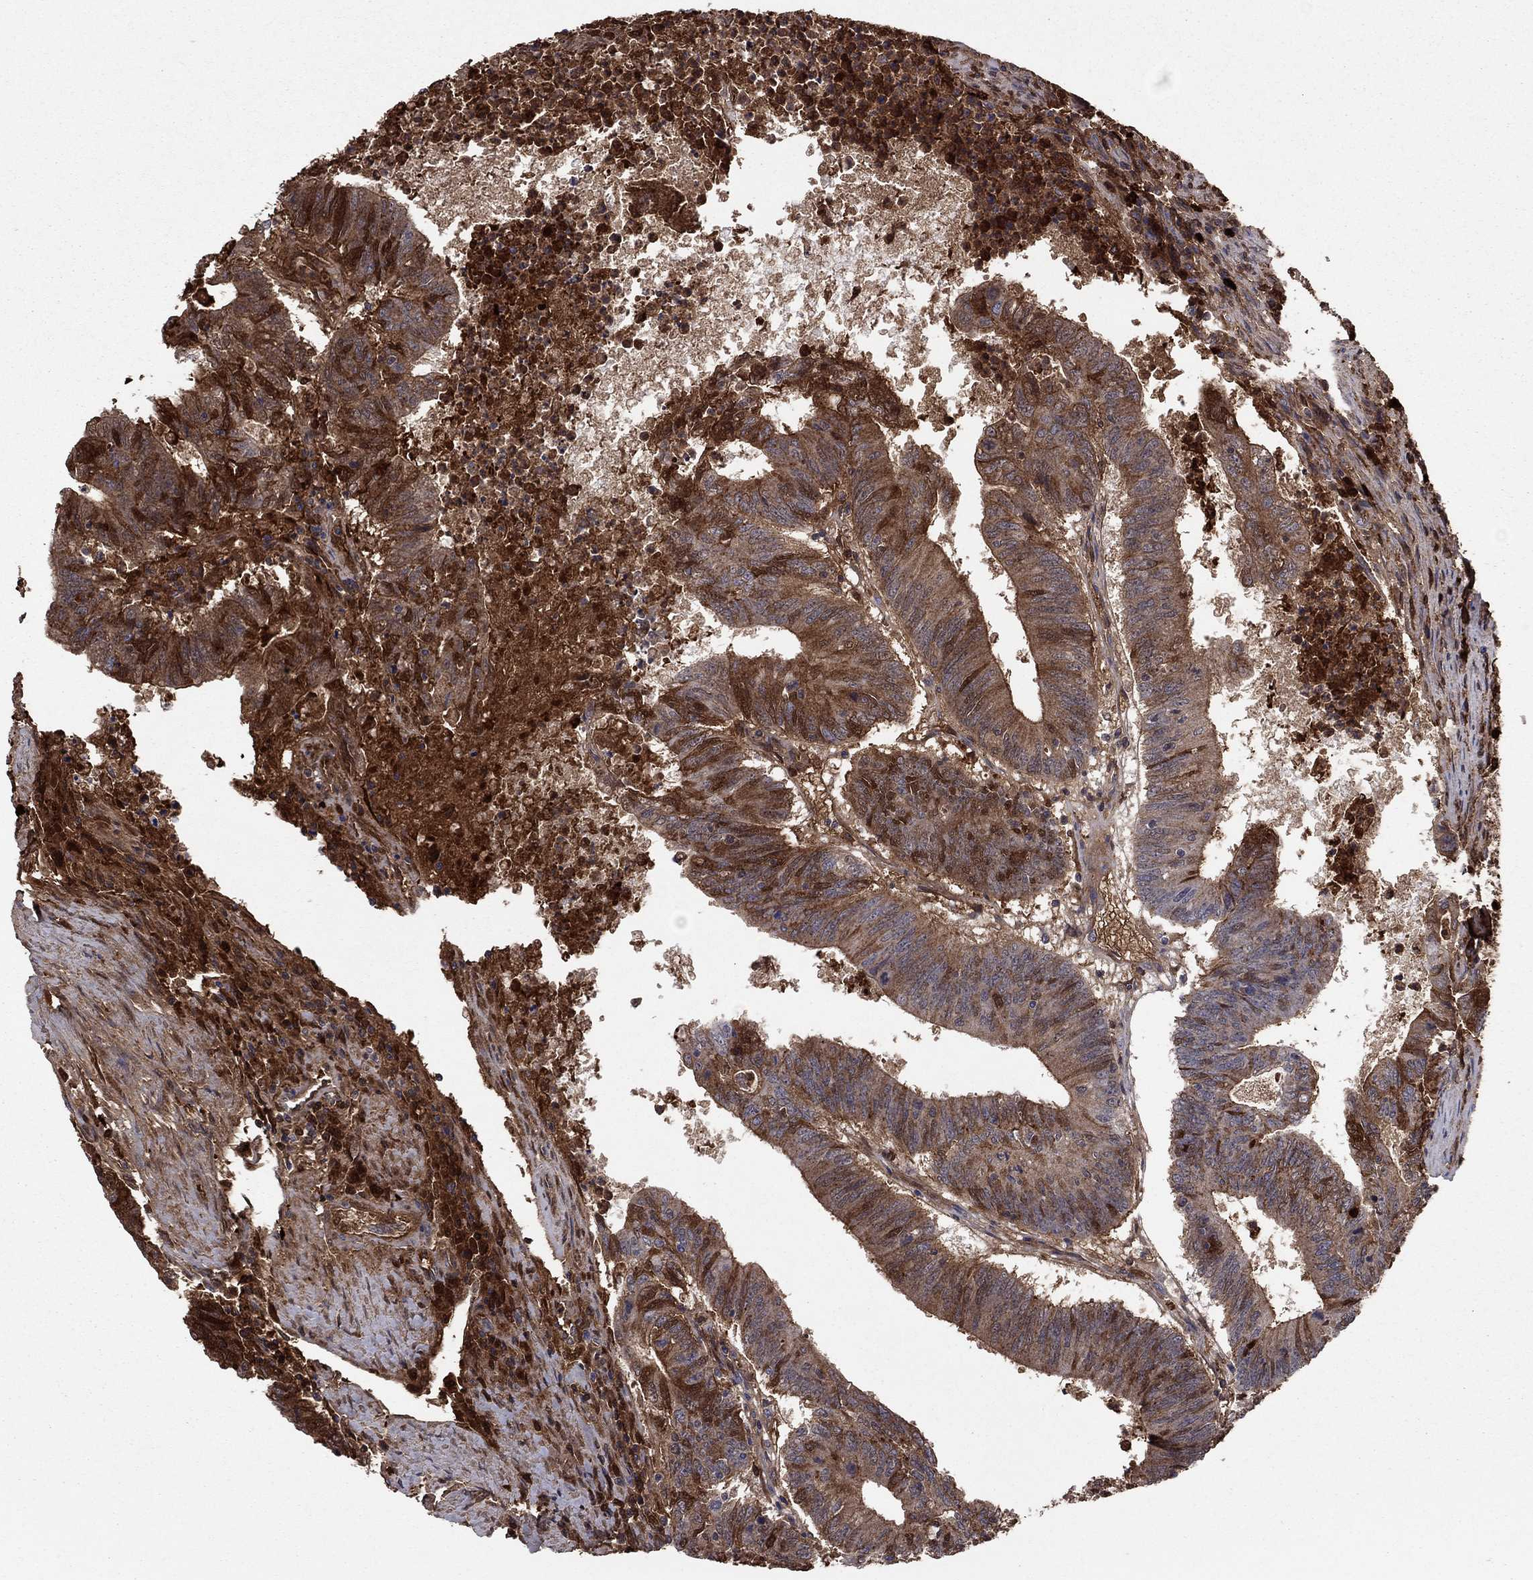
{"staining": {"intensity": "moderate", "quantity": "25%-75%", "location": "cytoplasmic/membranous"}, "tissue": "colorectal cancer", "cell_type": "Tumor cells", "image_type": "cancer", "snomed": [{"axis": "morphology", "description": "Adenocarcinoma, NOS"}, {"axis": "topography", "description": "Colon"}], "caption": "Approximately 25%-75% of tumor cells in colorectal cancer display moderate cytoplasmic/membranous protein staining as visualized by brown immunohistochemical staining.", "gene": "HPX", "patient": {"sex": "female", "age": 70}}